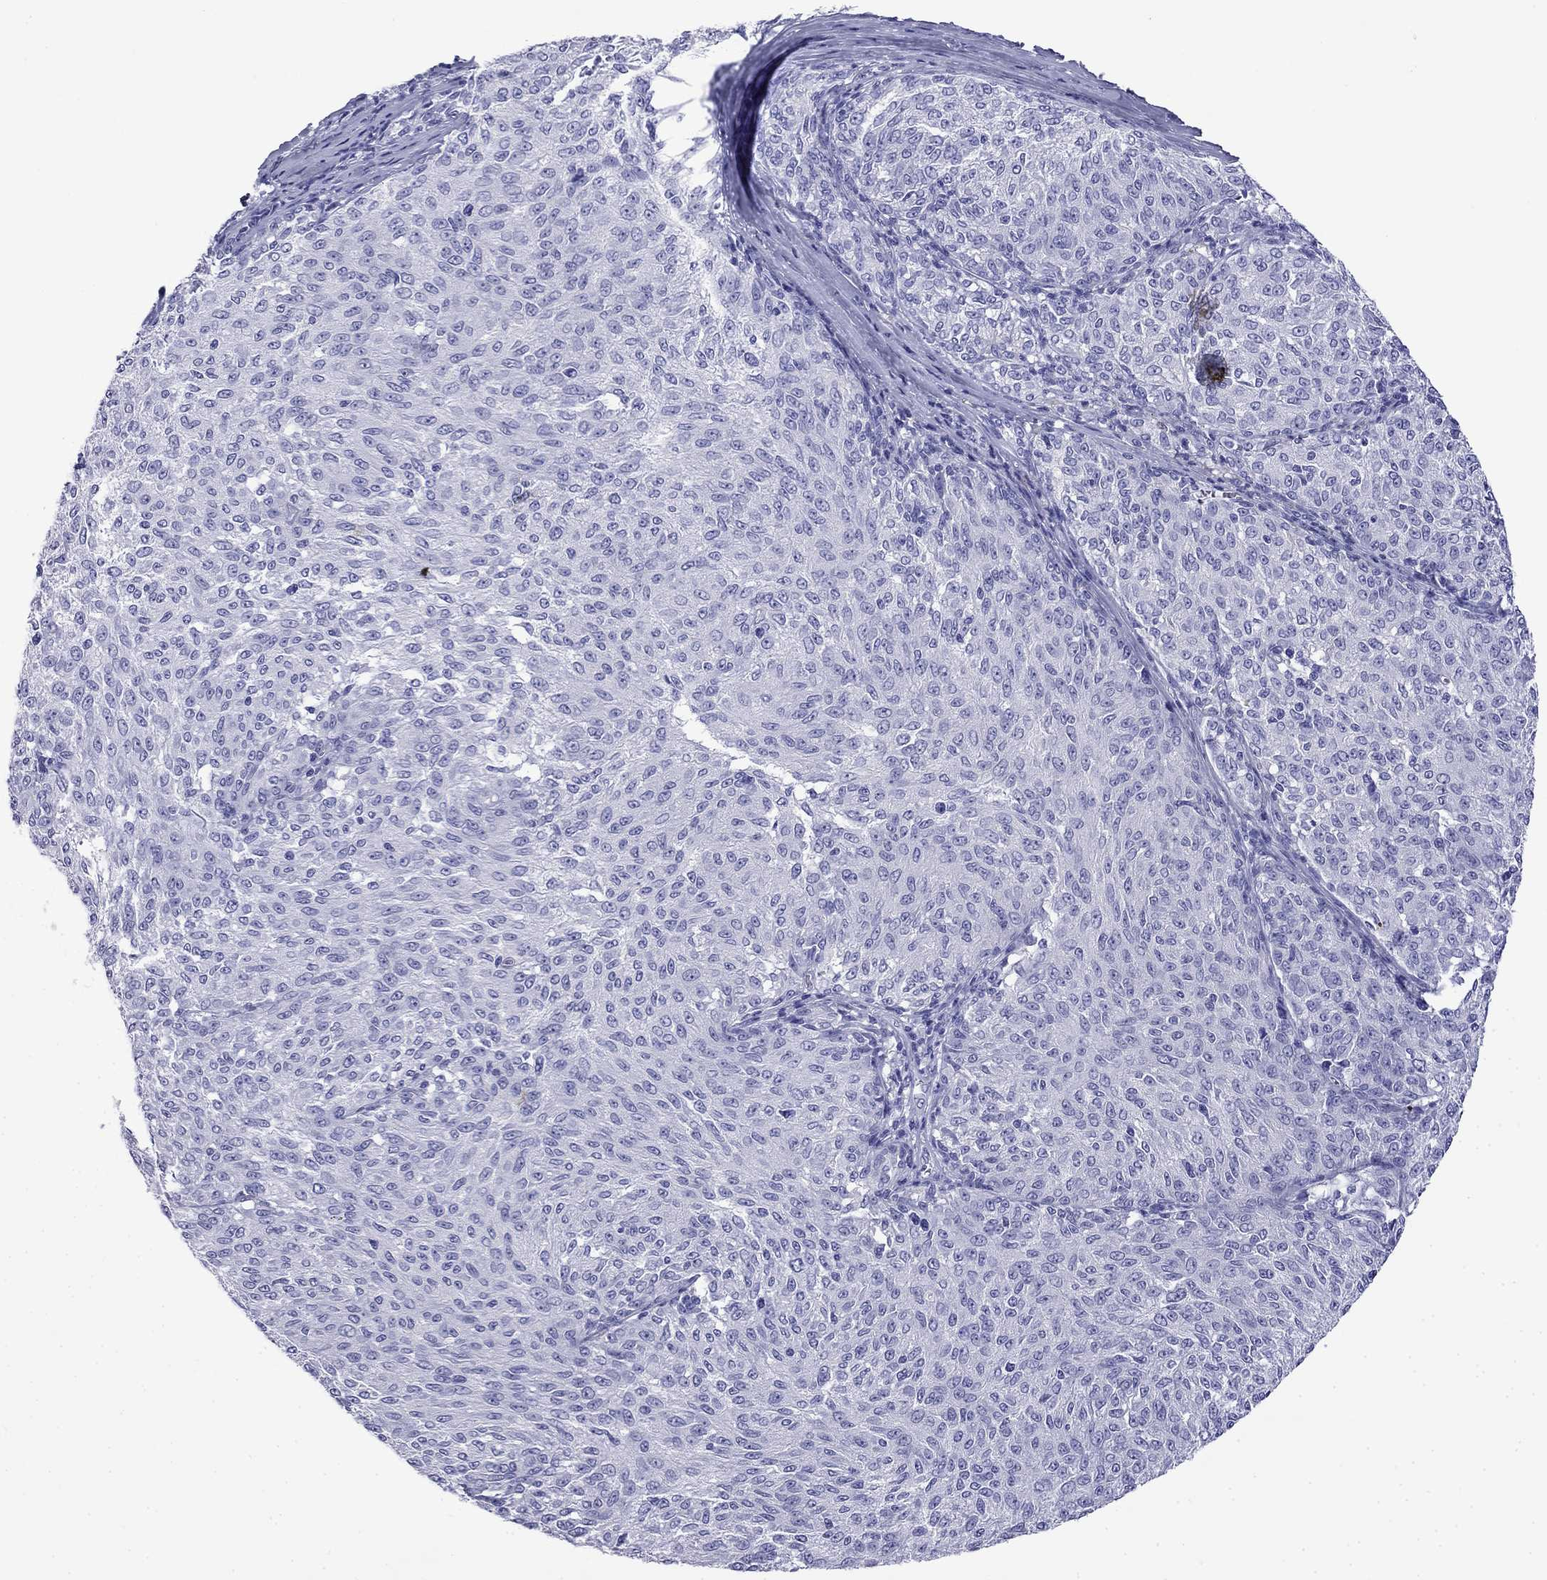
{"staining": {"intensity": "negative", "quantity": "none", "location": "none"}, "tissue": "melanoma", "cell_type": "Tumor cells", "image_type": "cancer", "snomed": [{"axis": "morphology", "description": "Malignant melanoma, NOS"}, {"axis": "topography", "description": "Skin"}], "caption": "This is an immunohistochemistry photomicrograph of melanoma. There is no staining in tumor cells.", "gene": "MYO15A", "patient": {"sex": "female", "age": 72}}